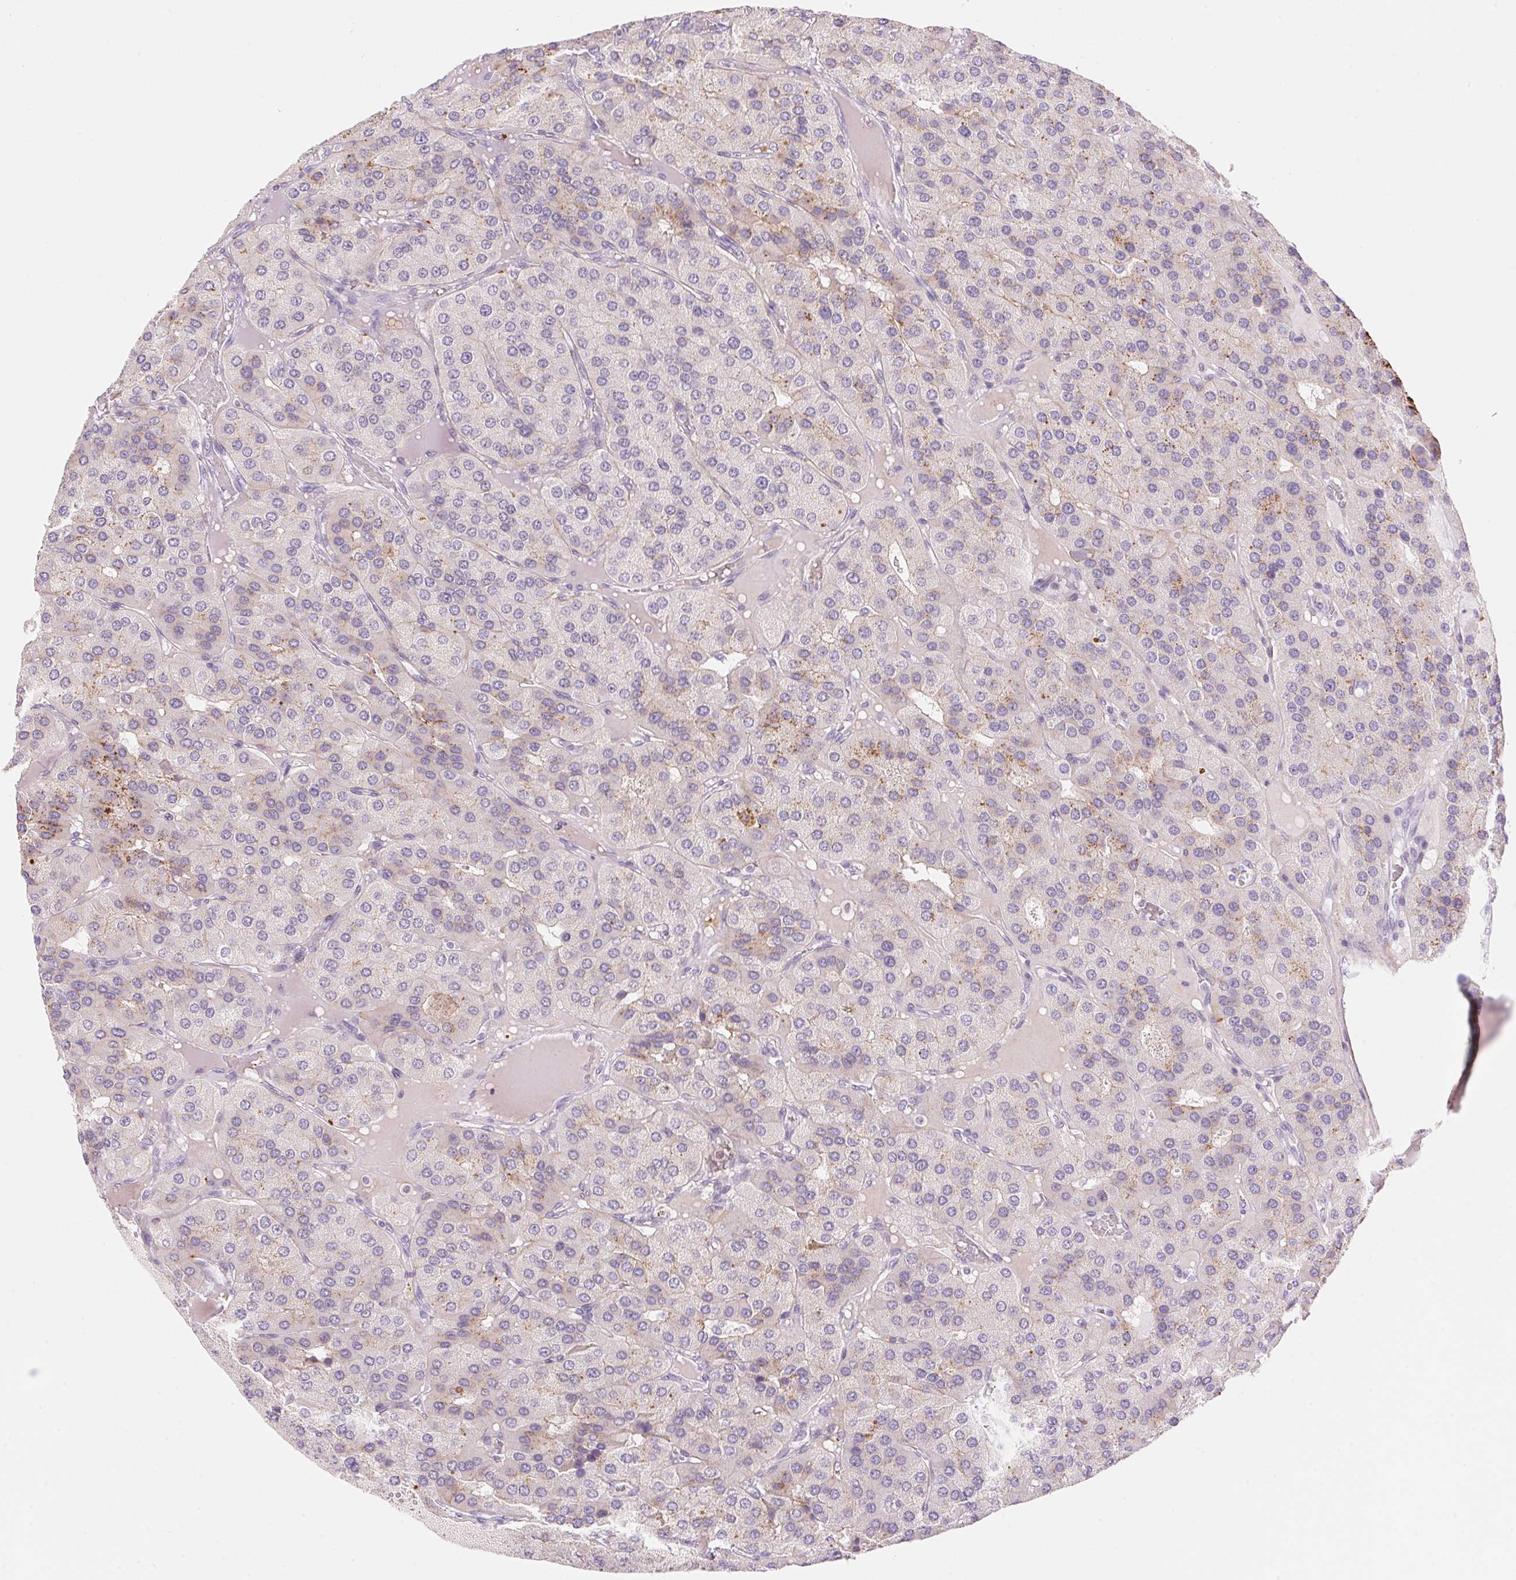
{"staining": {"intensity": "moderate", "quantity": "<25%", "location": "cytoplasmic/membranous"}, "tissue": "parathyroid gland", "cell_type": "Glandular cells", "image_type": "normal", "snomed": [{"axis": "morphology", "description": "Normal tissue, NOS"}, {"axis": "morphology", "description": "Adenoma, NOS"}, {"axis": "topography", "description": "Parathyroid gland"}], "caption": "Immunohistochemical staining of unremarkable human parathyroid gland demonstrates <25% levels of moderate cytoplasmic/membranous protein expression in approximately <25% of glandular cells. The protein of interest is shown in brown color, while the nuclei are stained blue.", "gene": "TEKT1", "patient": {"sex": "female", "age": 86}}